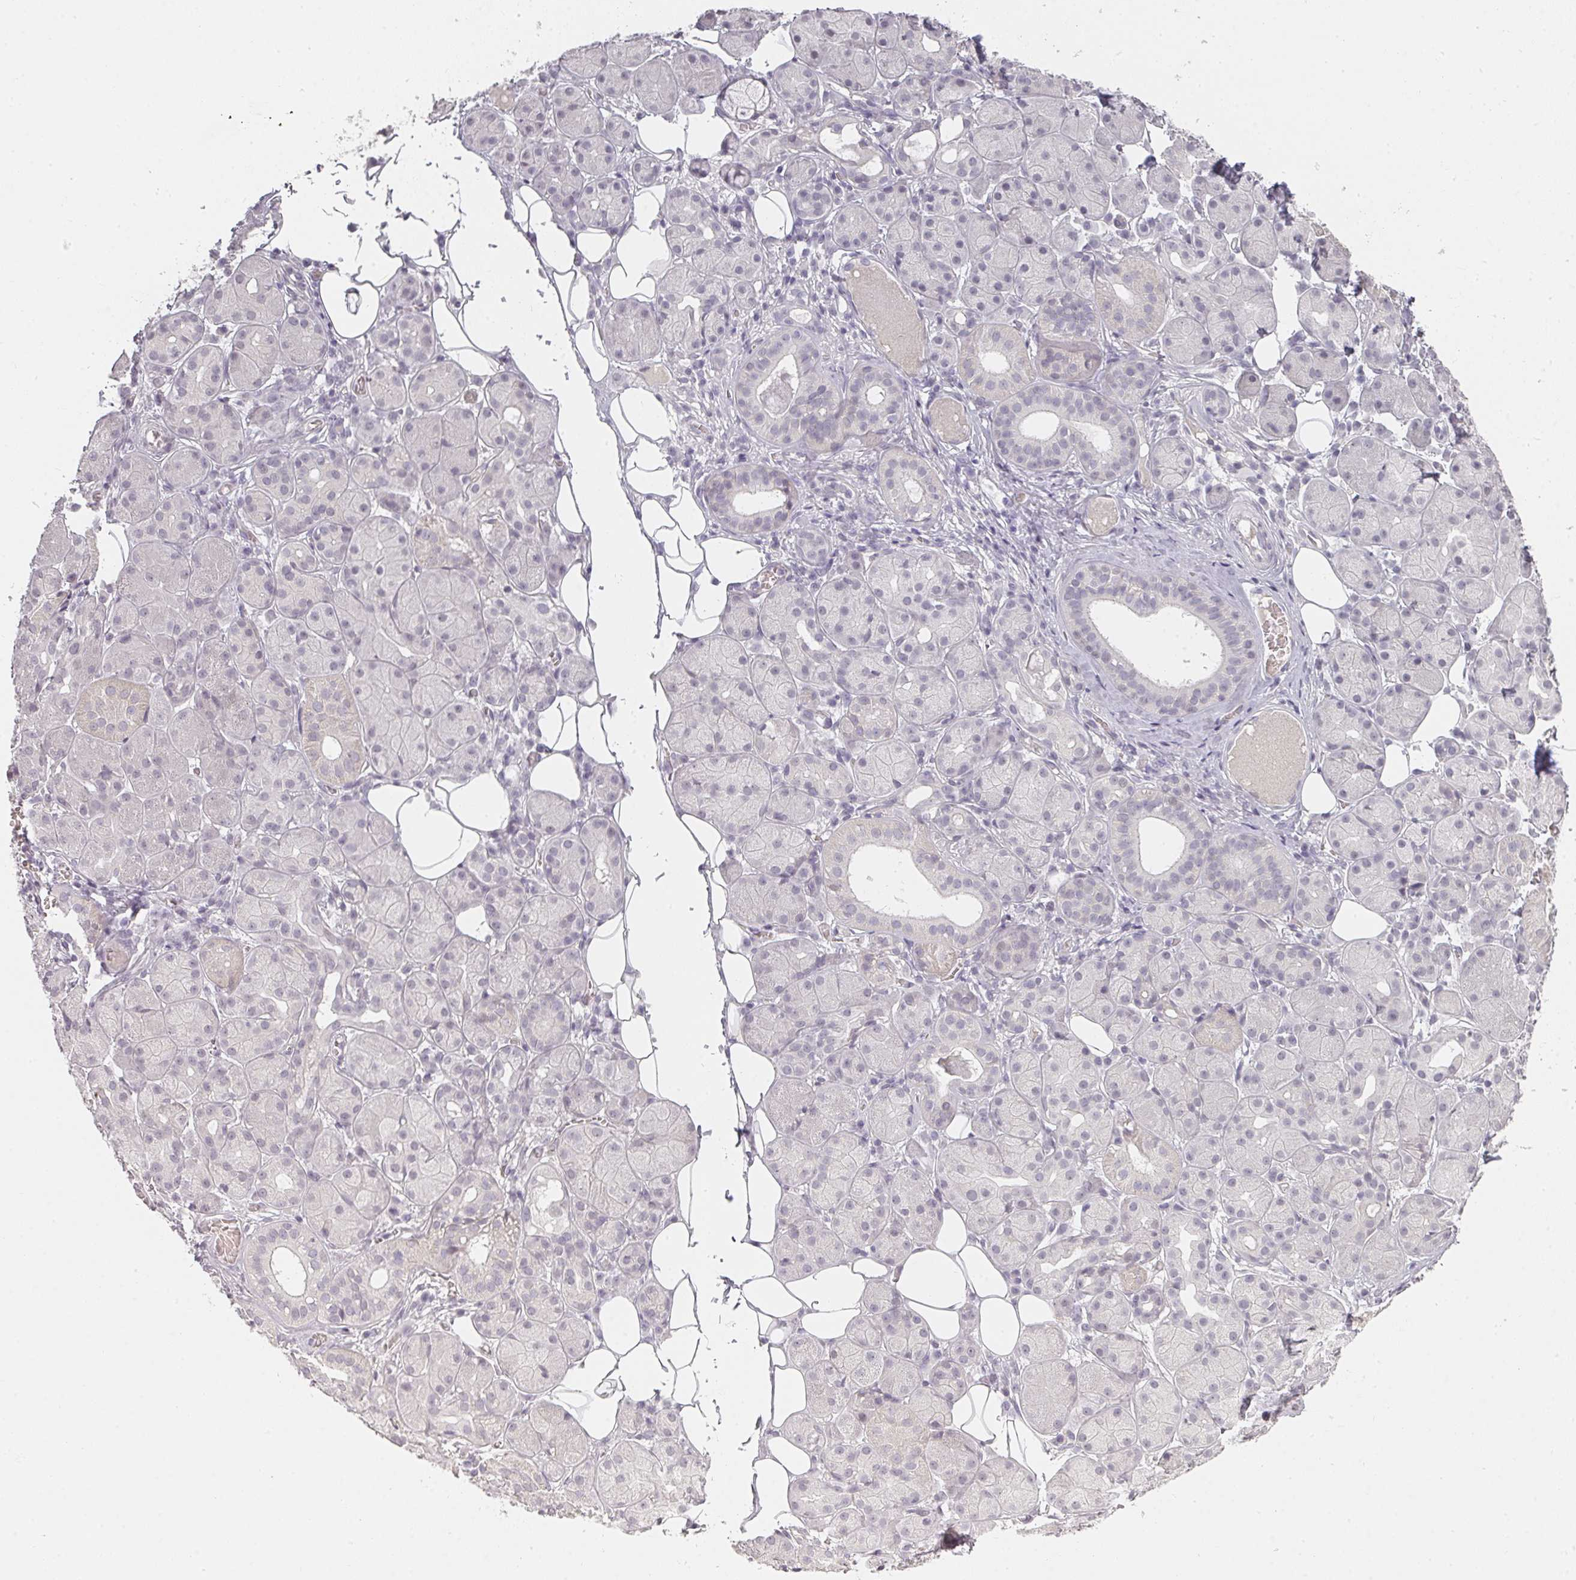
{"staining": {"intensity": "negative", "quantity": "none", "location": "none"}, "tissue": "salivary gland", "cell_type": "Glandular cells", "image_type": "normal", "snomed": [{"axis": "morphology", "description": "Squamous cell carcinoma, NOS"}, {"axis": "topography", "description": "Skin"}, {"axis": "topography", "description": "Head-Neck"}], "caption": "DAB immunohistochemical staining of benign salivary gland displays no significant positivity in glandular cells.", "gene": "SHISA2", "patient": {"sex": "male", "age": 80}}